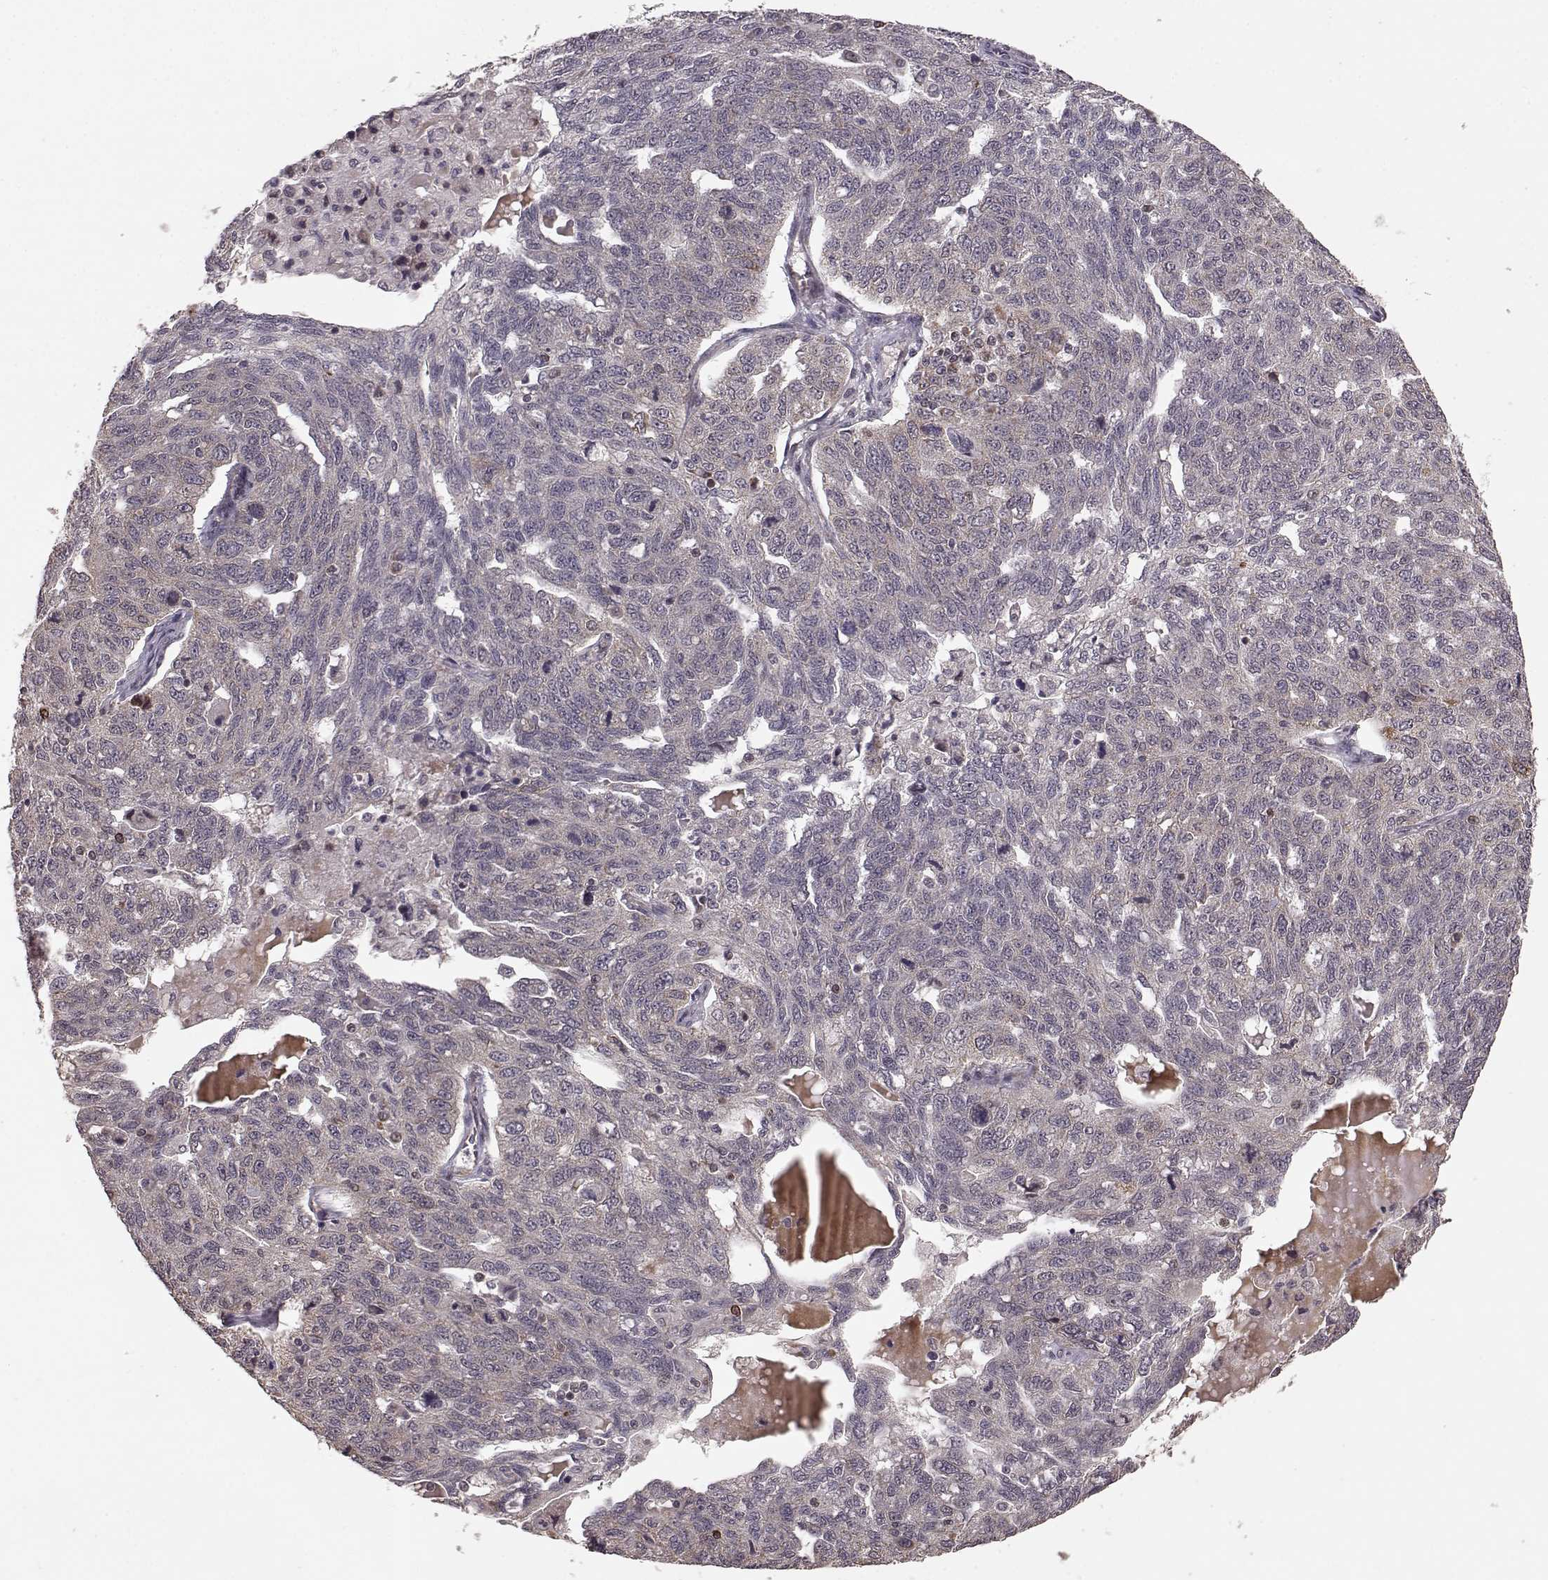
{"staining": {"intensity": "weak", "quantity": ">75%", "location": "cytoplasmic/membranous"}, "tissue": "ovarian cancer", "cell_type": "Tumor cells", "image_type": "cancer", "snomed": [{"axis": "morphology", "description": "Cystadenocarcinoma, serous, NOS"}, {"axis": "topography", "description": "Ovary"}], "caption": "A high-resolution histopathology image shows immunohistochemistry (IHC) staining of serous cystadenocarcinoma (ovarian), which demonstrates weak cytoplasmic/membranous staining in approximately >75% of tumor cells. Using DAB (brown) and hematoxylin (blue) stains, captured at high magnification using brightfield microscopy.", "gene": "ELOVL5", "patient": {"sex": "female", "age": 71}}